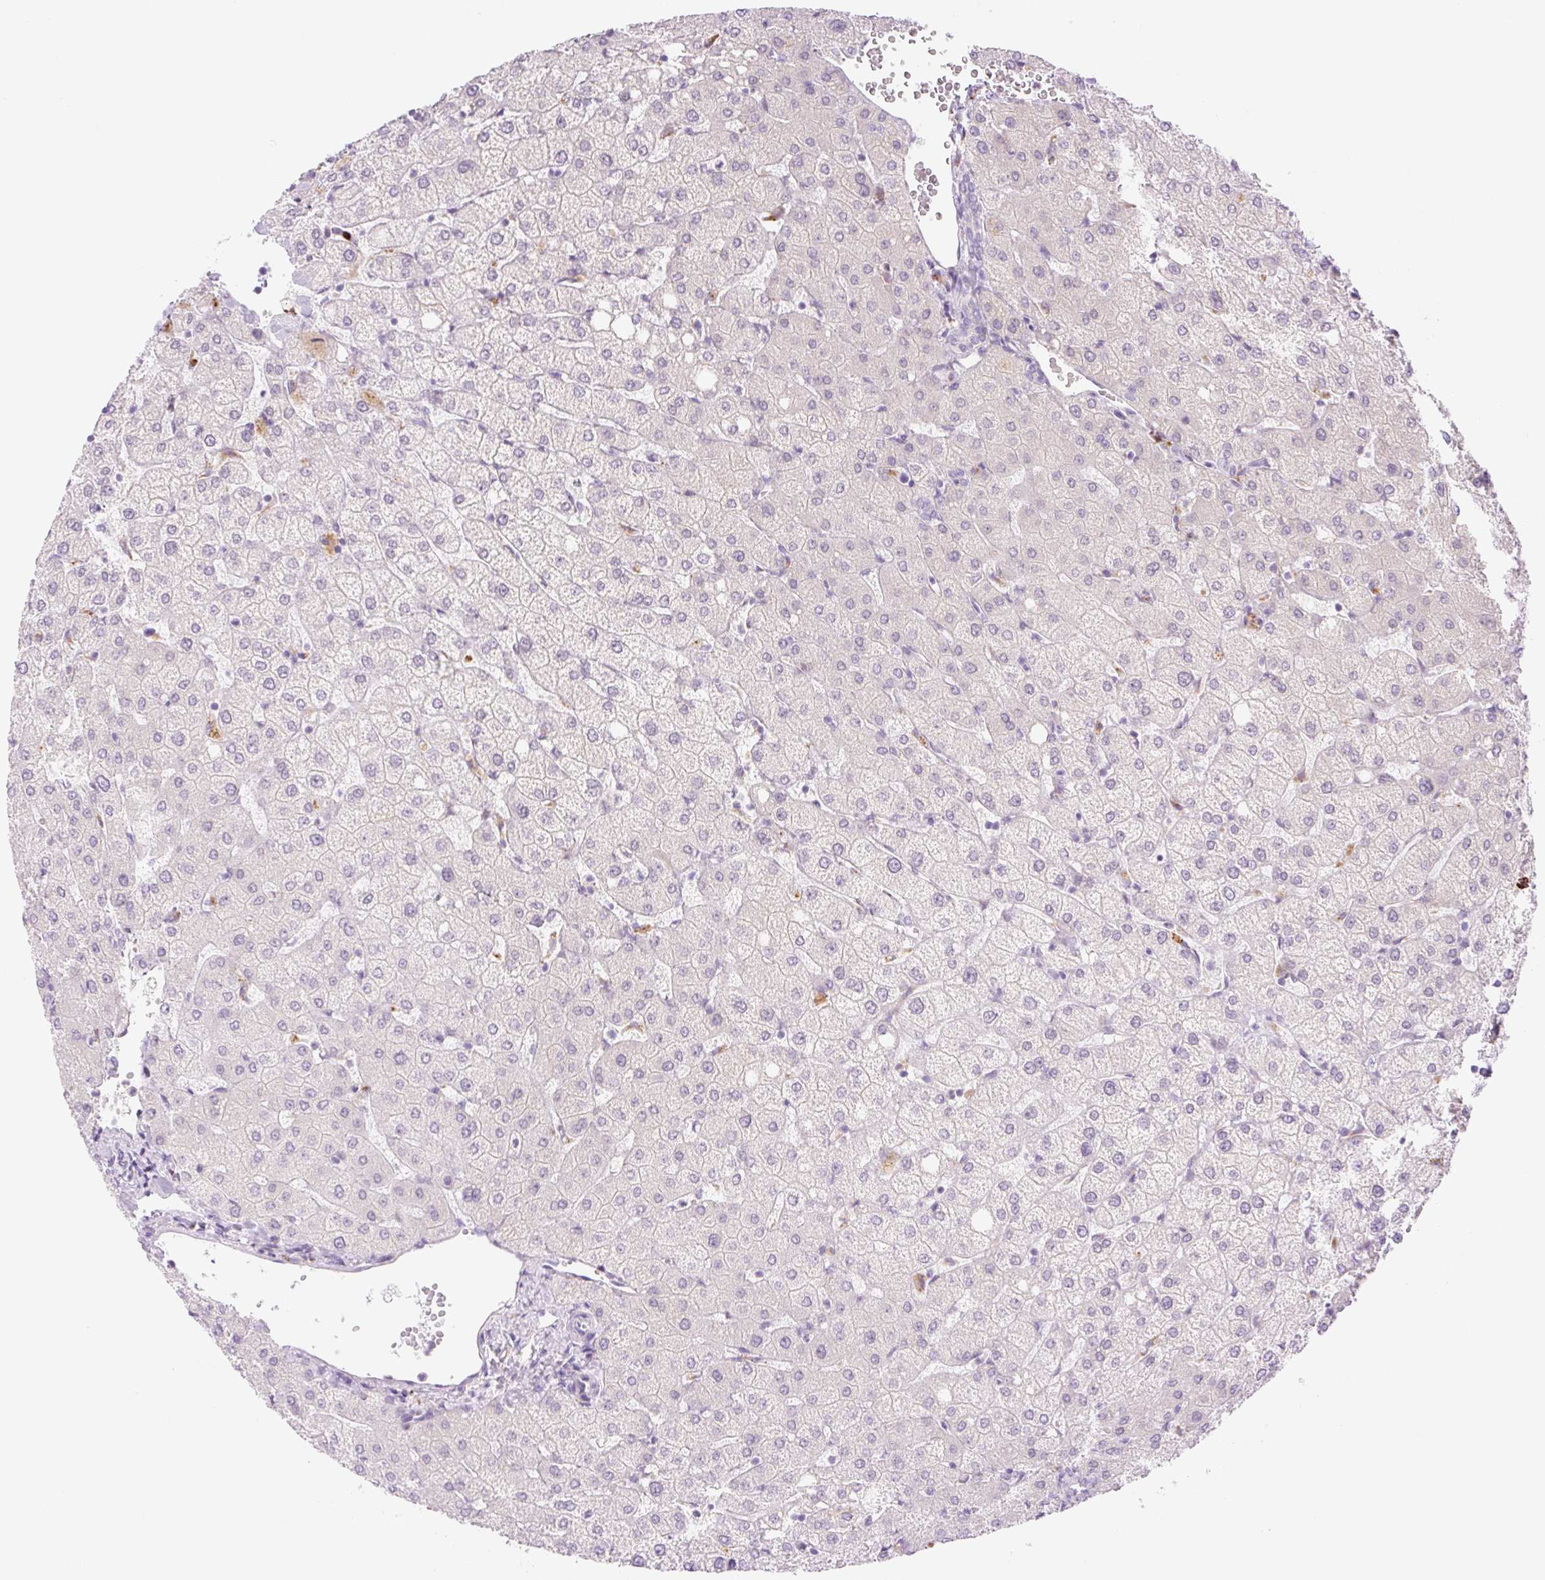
{"staining": {"intensity": "negative", "quantity": "none", "location": "none"}, "tissue": "liver", "cell_type": "Cholangiocytes", "image_type": "normal", "snomed": [{"axis": "morphology", "description": "Normal tissue, NOS"}, {"axis": "topography", "description": "Liver"}], "caption": "DAB immunohistochemical staining of benign human liver reveals no significant positivity in cholangiocytes. Nuclei are stained in blue.", "gene": "SPRYD4", "patient": {"sex": "female", "age": 54}}